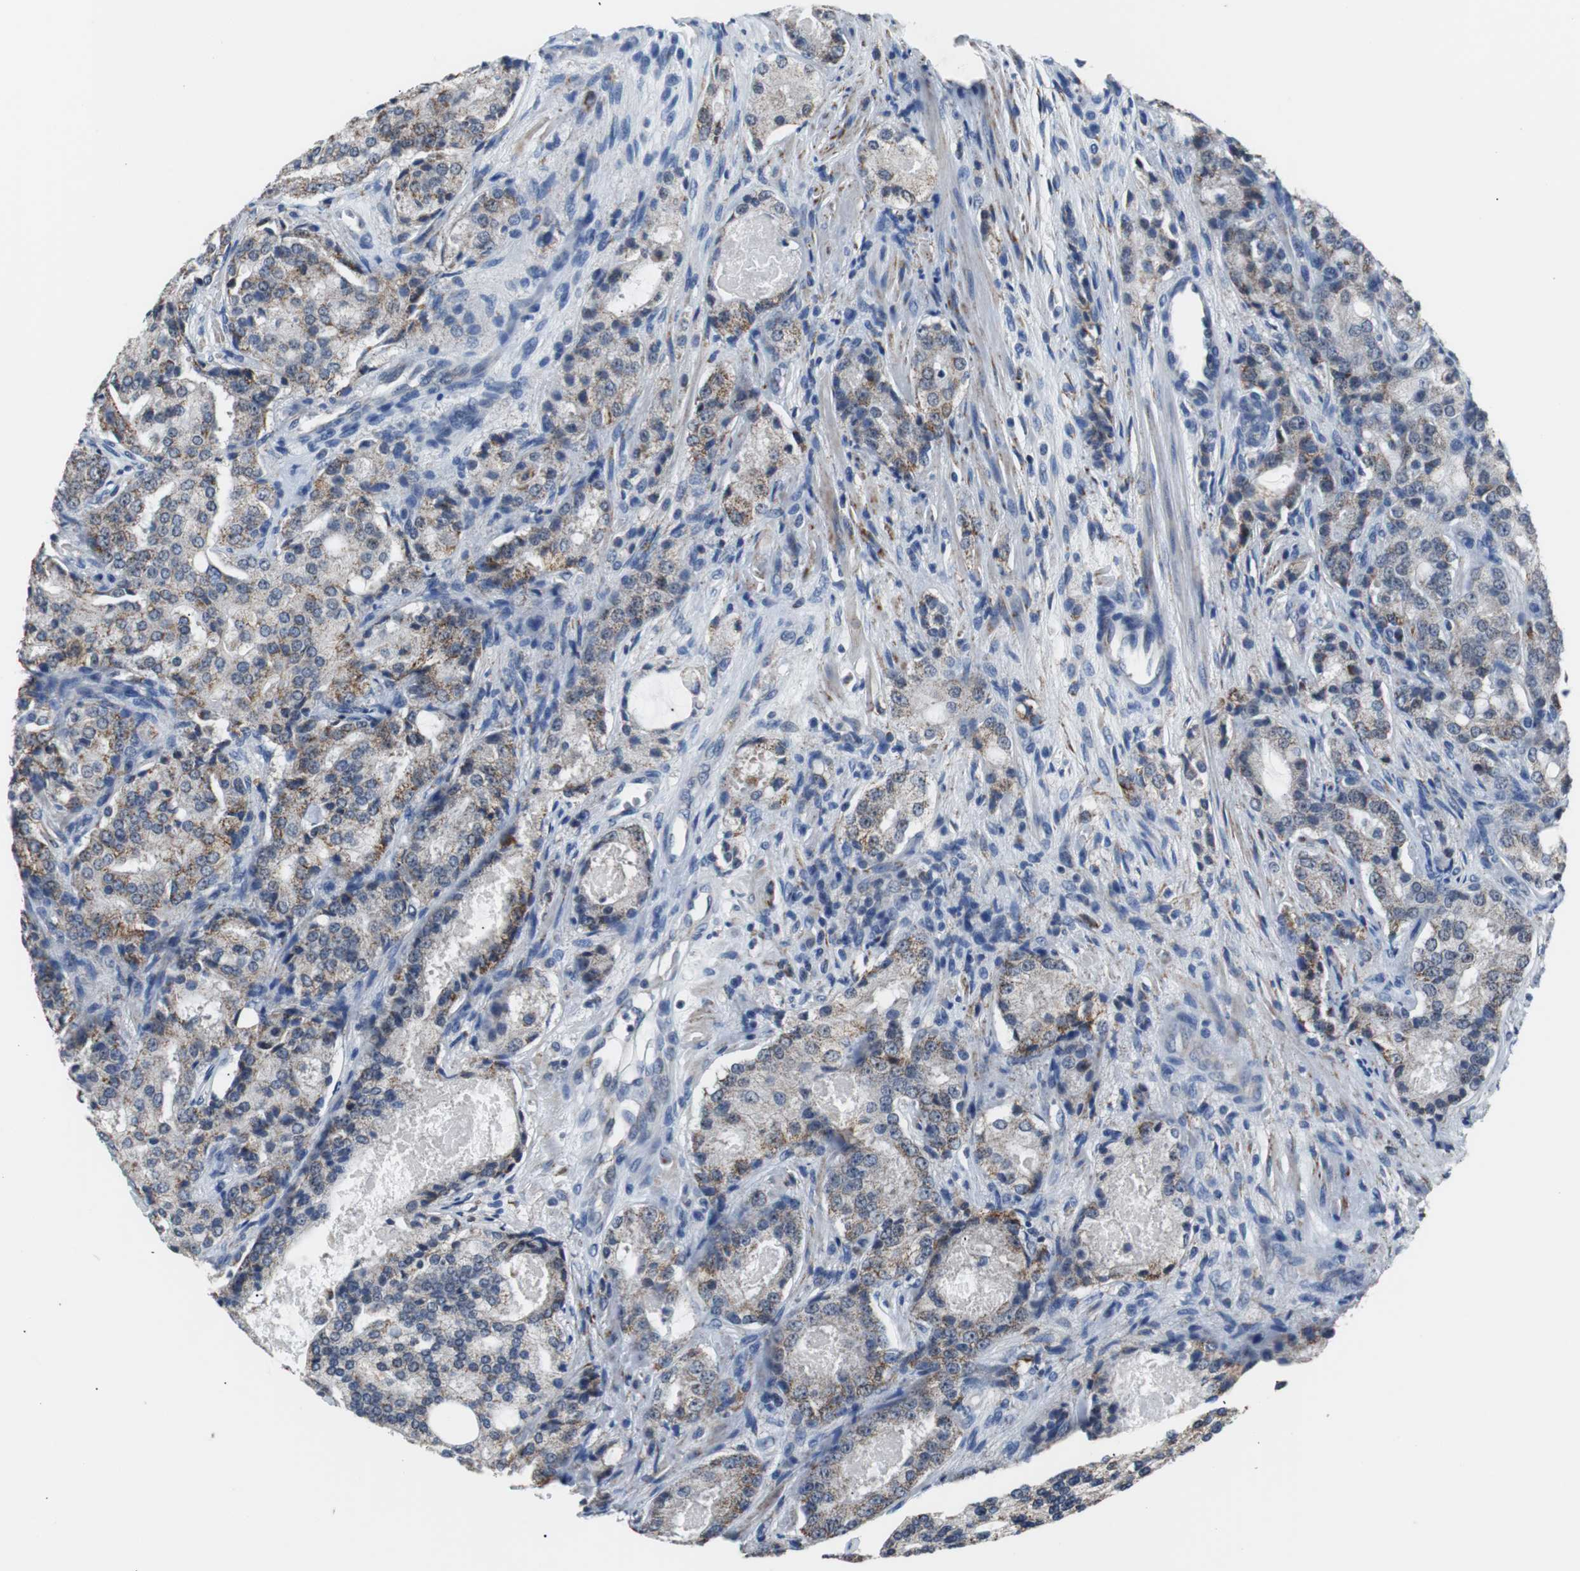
{"staining": {"intensity": "moderate", "quantity": "25%-75%", "location": "cytoplasmic/membranous"}, "tissue": "prostate cancer", "cell_type": "Tumor cells", "image_type": "cancer", "snomed": [{"axis": "morphology", "description": "Adenocarcinoma, High grade"}, {"axis": "topography", "description": "Prostate"}], "caption": "Immunohistochemistry (IHC) micrograph of human prostate high-grade adenocarcinoma stained for a protein (brown), which shows medium levels of moderate cytoplasmic/membranous positivity in about 25%-75% of tumor cells.", "gene": "PITRM1", "patient": {"sex": "male", "age": 72}}